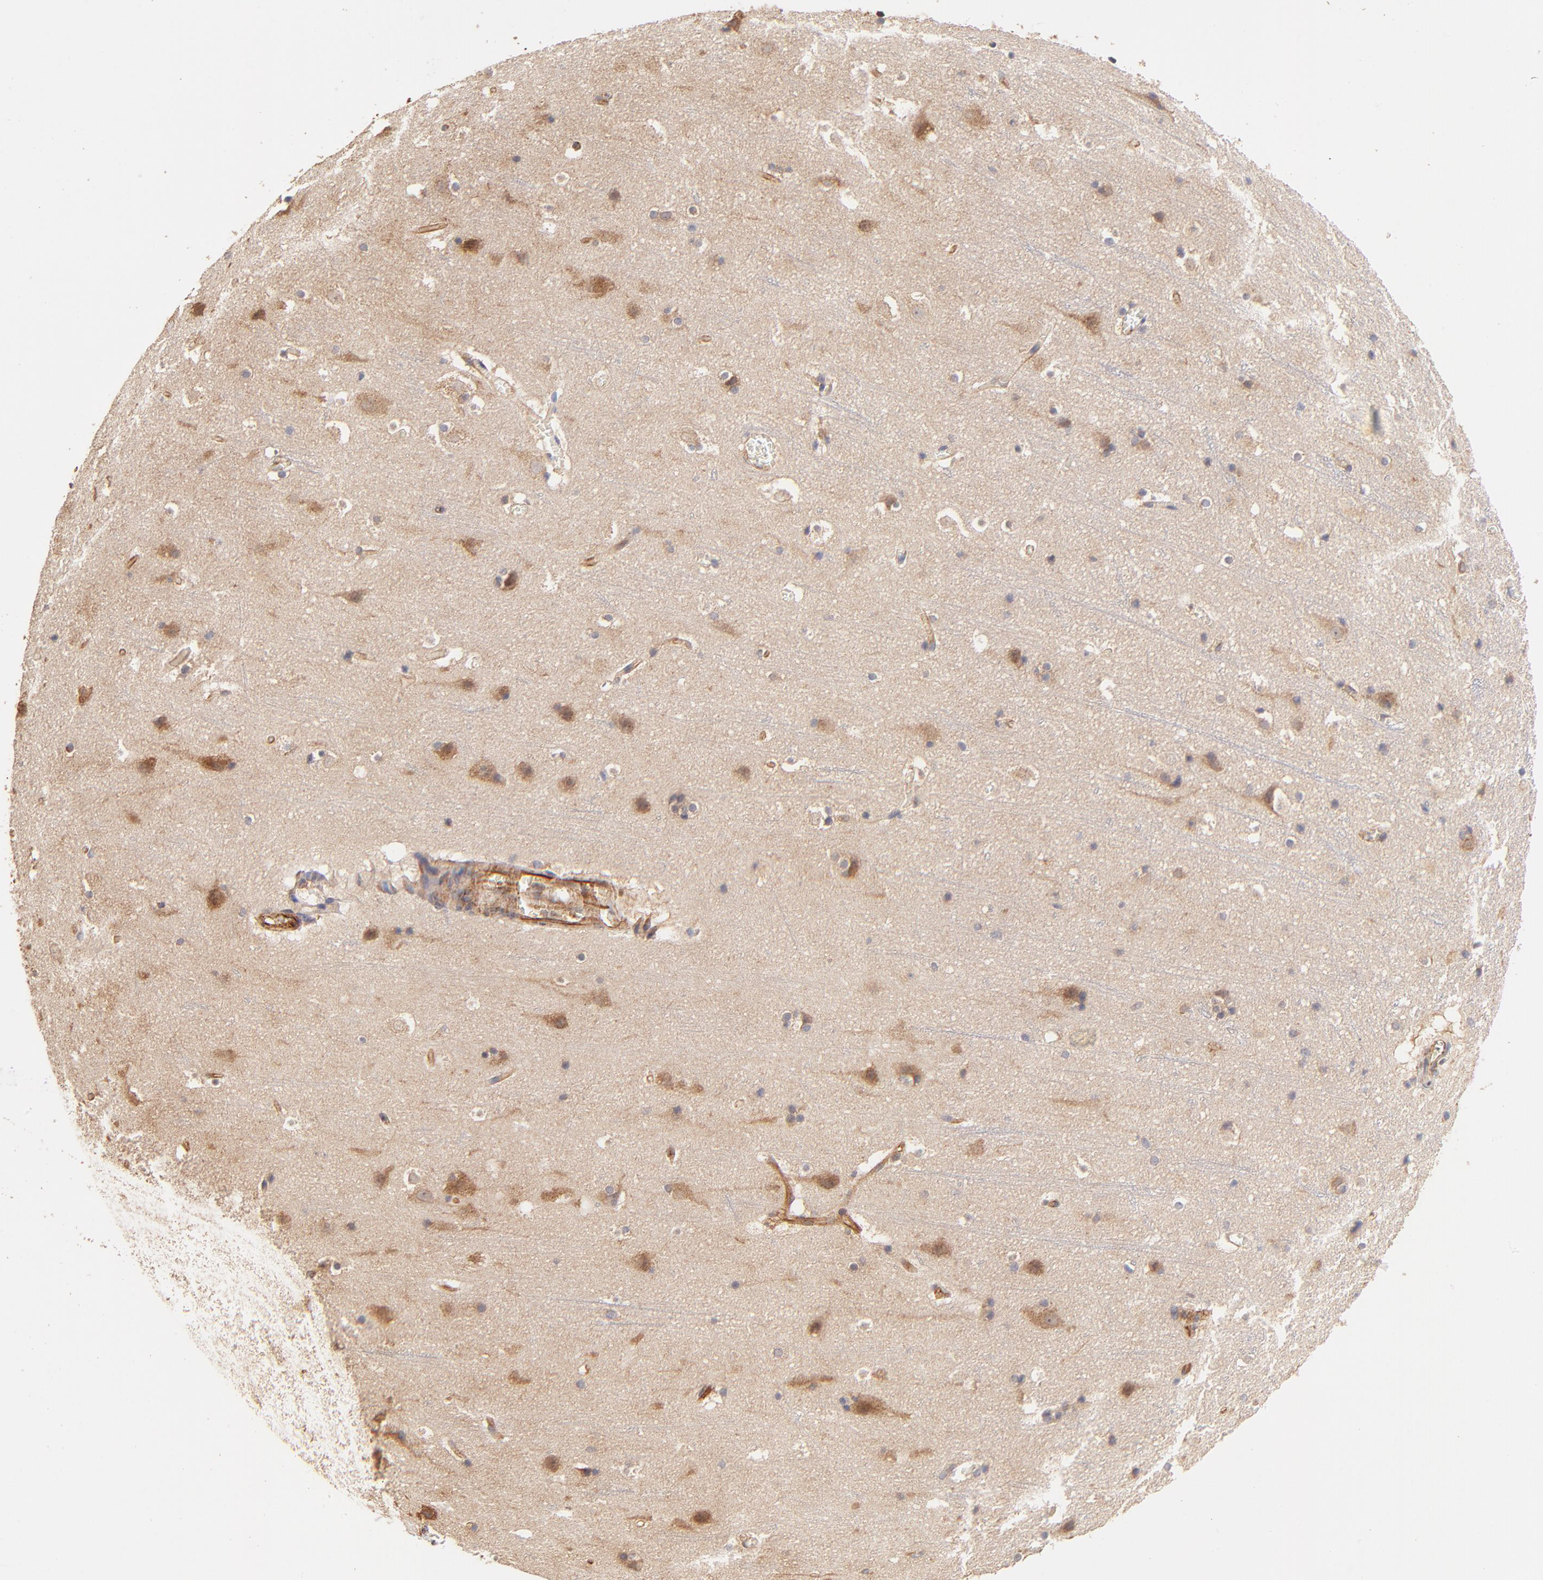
{"staining": {"intensity": "strong", "quantity": ">75%", "location": "cytoplasmic/membranous"}, "tissue": "cerebral cortex", "cell_type": "Endothelial cells", "image_type": "normal", "snomed": [{"axis": "morphology", "description": "Normal tissue, NOS"}, {"axis": "topography", "description": "Cerebral cortex"}], "caption": "Brown immunohistochemical staining in benign human cerebral cortex shows strong cytoplasmic/membranous expression in about >75% of endothelial cells. The staining is performed using DAB brown chromogen to label protein expression. The nuclei are counter-stained blue using hematoxylin.", "gene": "TNFAIP3", "patient": {"sex": "male", "age": 45}}